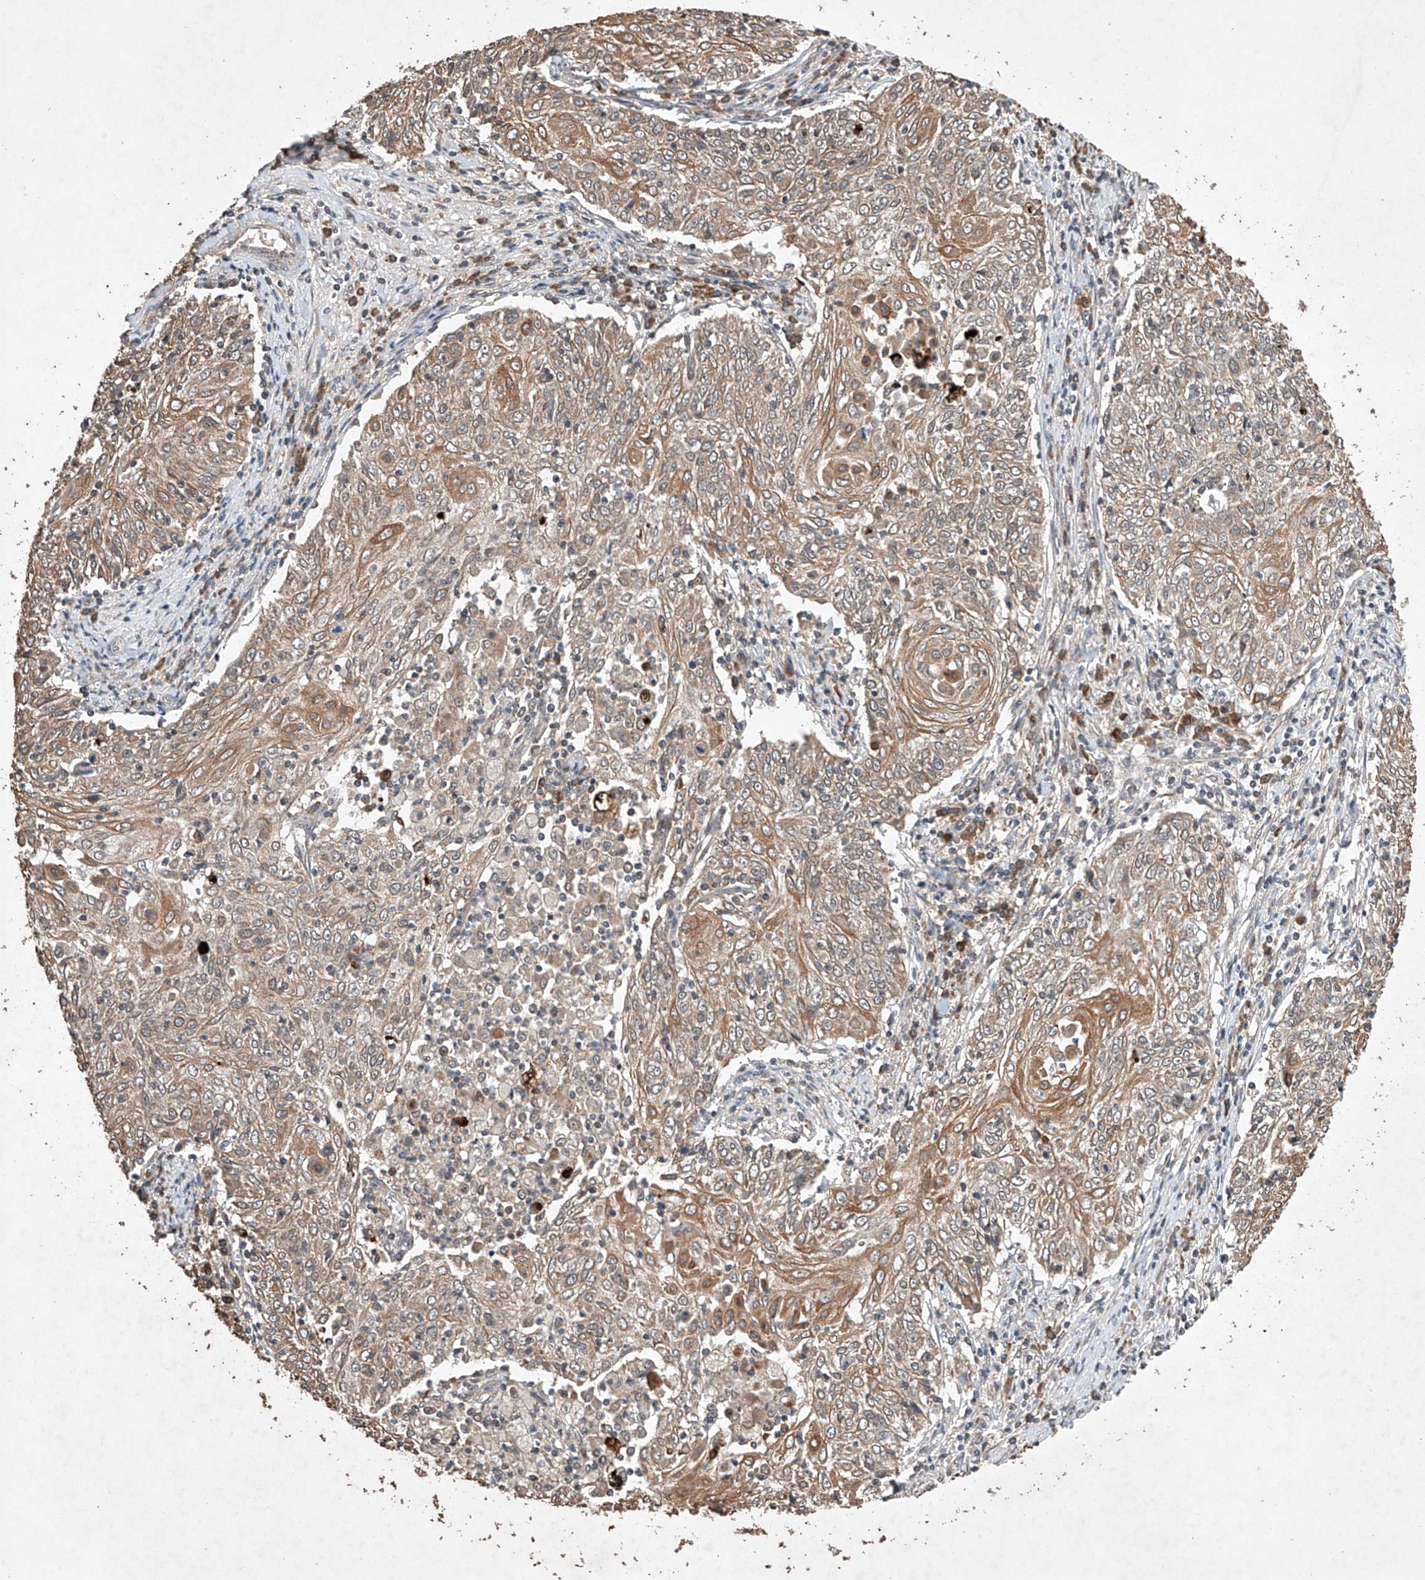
{"staining": {"intensity": "moderate", "quantity": ">75%", "location": "cytoplasmic/membranous"}, "tissue": "cervical cancer", "cell_type": "Tumor cells", "image_type": "cancer", "snomed": [{"axis": "morphology", "description": "Squamous cell carcinoma, NOS"}, {"axis": "topography", "description": "Cervix"}], "caption": "An immunohistochemistry micrograph of tumor tissue is shown. Protein staining in brown shows moderate cytoplasmic/membranous positivity in cervical cancer (squamous cell carcinoma) within tumor cells.", "gene": "LURAP1", "patient": {"sex": "female", "age": 48}}